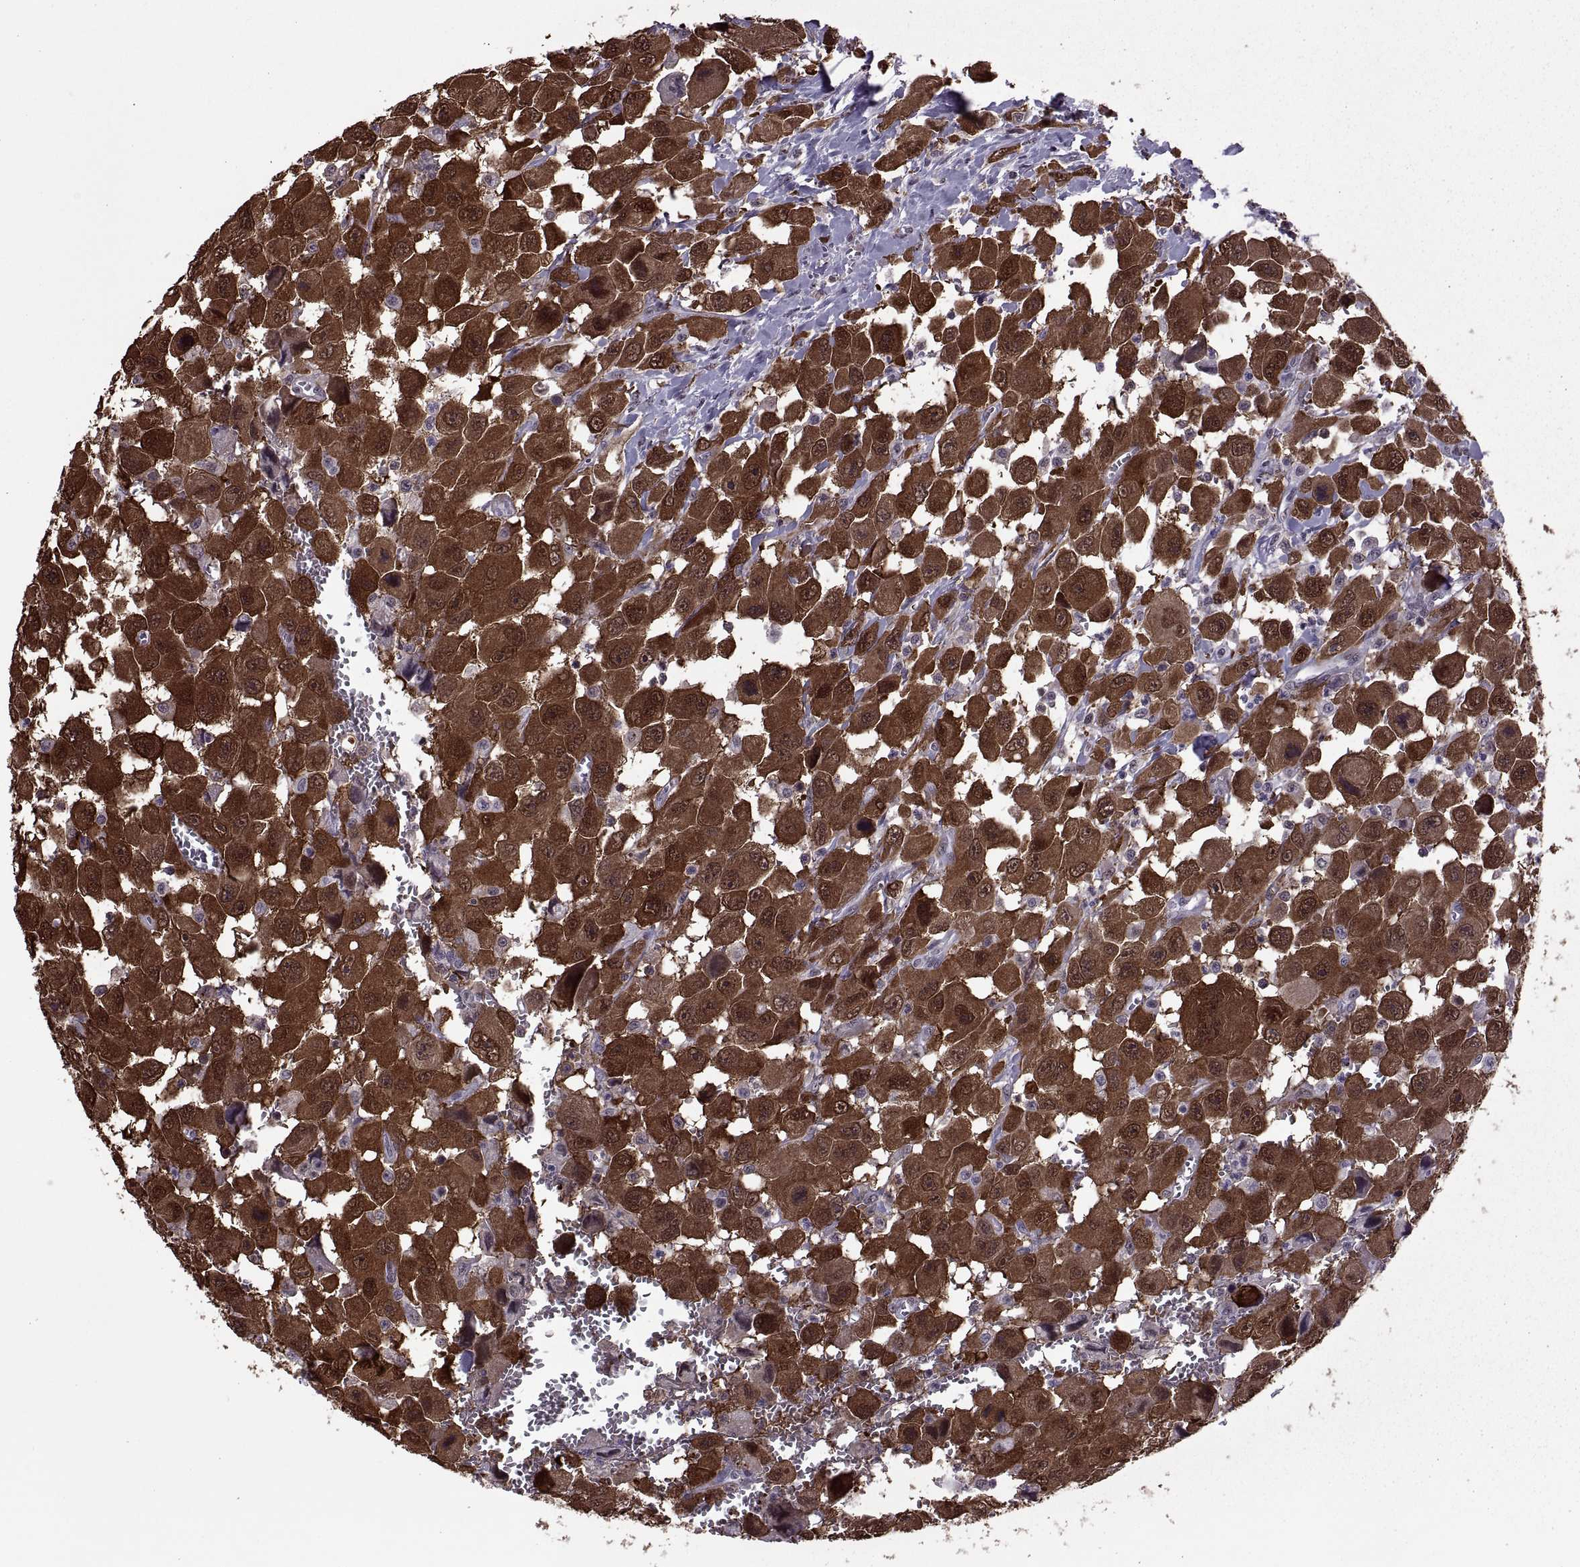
{"staining": {"intensity": "strong", "quantity": ">75%", "location": "cytoplasmic/membranous,nuclear"}, "tissue": "head and neck cancer", "cell_type": "Tumor cells", "image_type": "cancer", "snomed": [{"axis": "morphology", "description": "Squamous cell carcinoma, NOS"}, {"axis": "morphology", "description": "Squamous cell carcinoma, metastatic, NOS"}, {"axis": "topography", "description": "Oral tissue"}, {"axis": "topography", "description": "Head-Neck"}], "caption": "IHC histopathology image of human squamous cell carcinoma (head and neck) stained for a protein (brown), which reveals high levels of strong cytoplasmic/membranous and nuclear expression in approximately >75% of tumor cells.", "gene": "MAGEA4", "patient": {"sex": "female", "age": 85}}